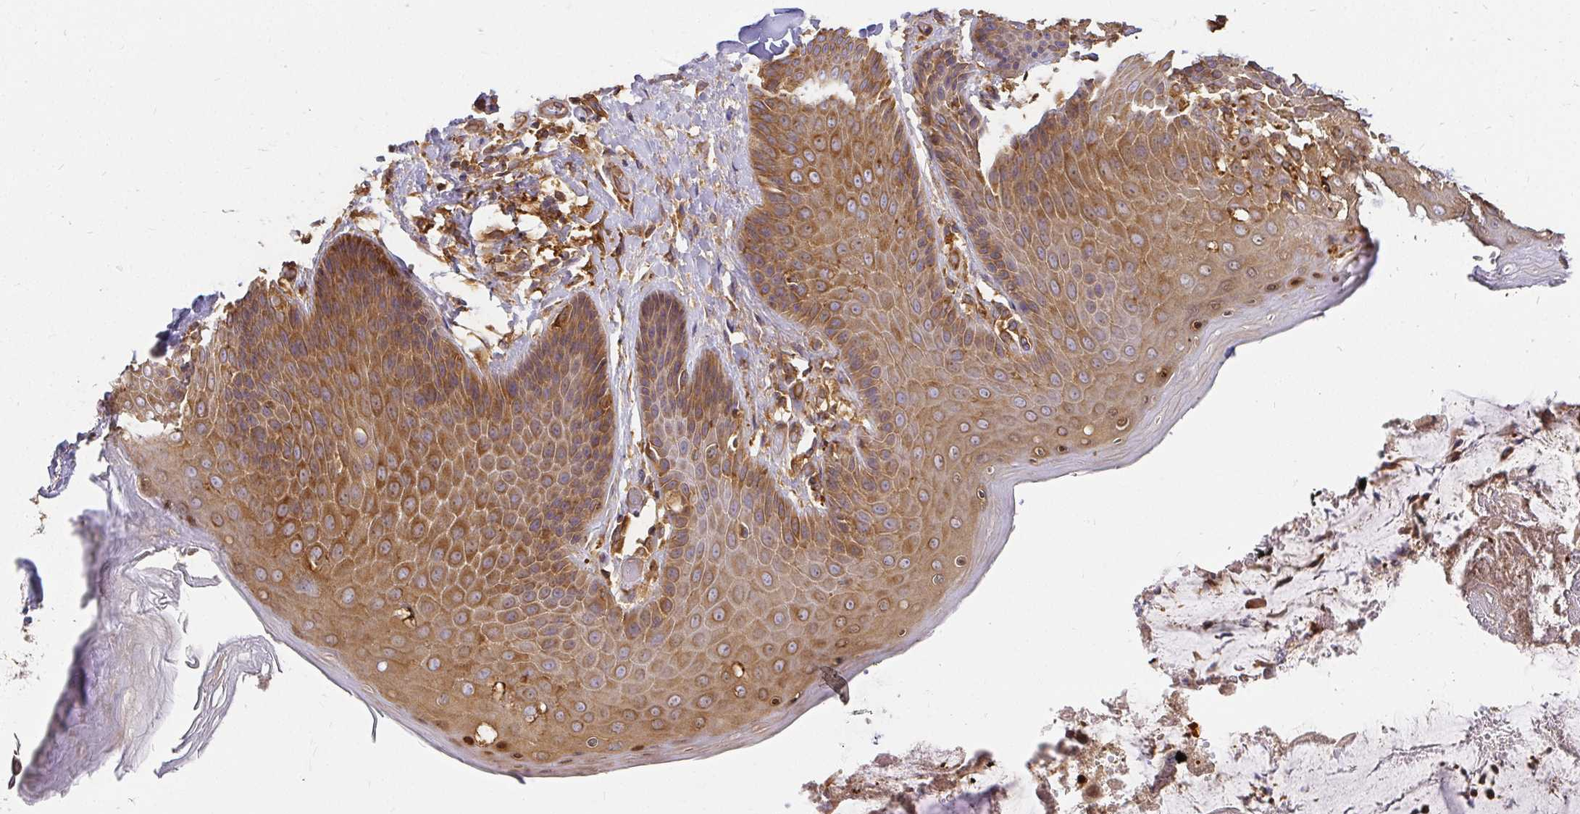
{"staining": {"intensity": "moderate", "quantity": ">75%", "location": "cytoplasmic/membranous"}, "tissue": "skin", "cell_type": "Epidermal cells", "image_type": "normal", "snomed": [{"axis": "morphology", "description": "Normal tissue, NOS"}, {"axis": "topography", "description": "Anal"}, {"axis": "topography", "description": "Peripheral nerve tissue"}], "caption": "Human skin stained with a protein marker reveals moderate staining in epidermal cells.", "gene": "KIF5B", "patient": {"sex": "male", "age": 51}}